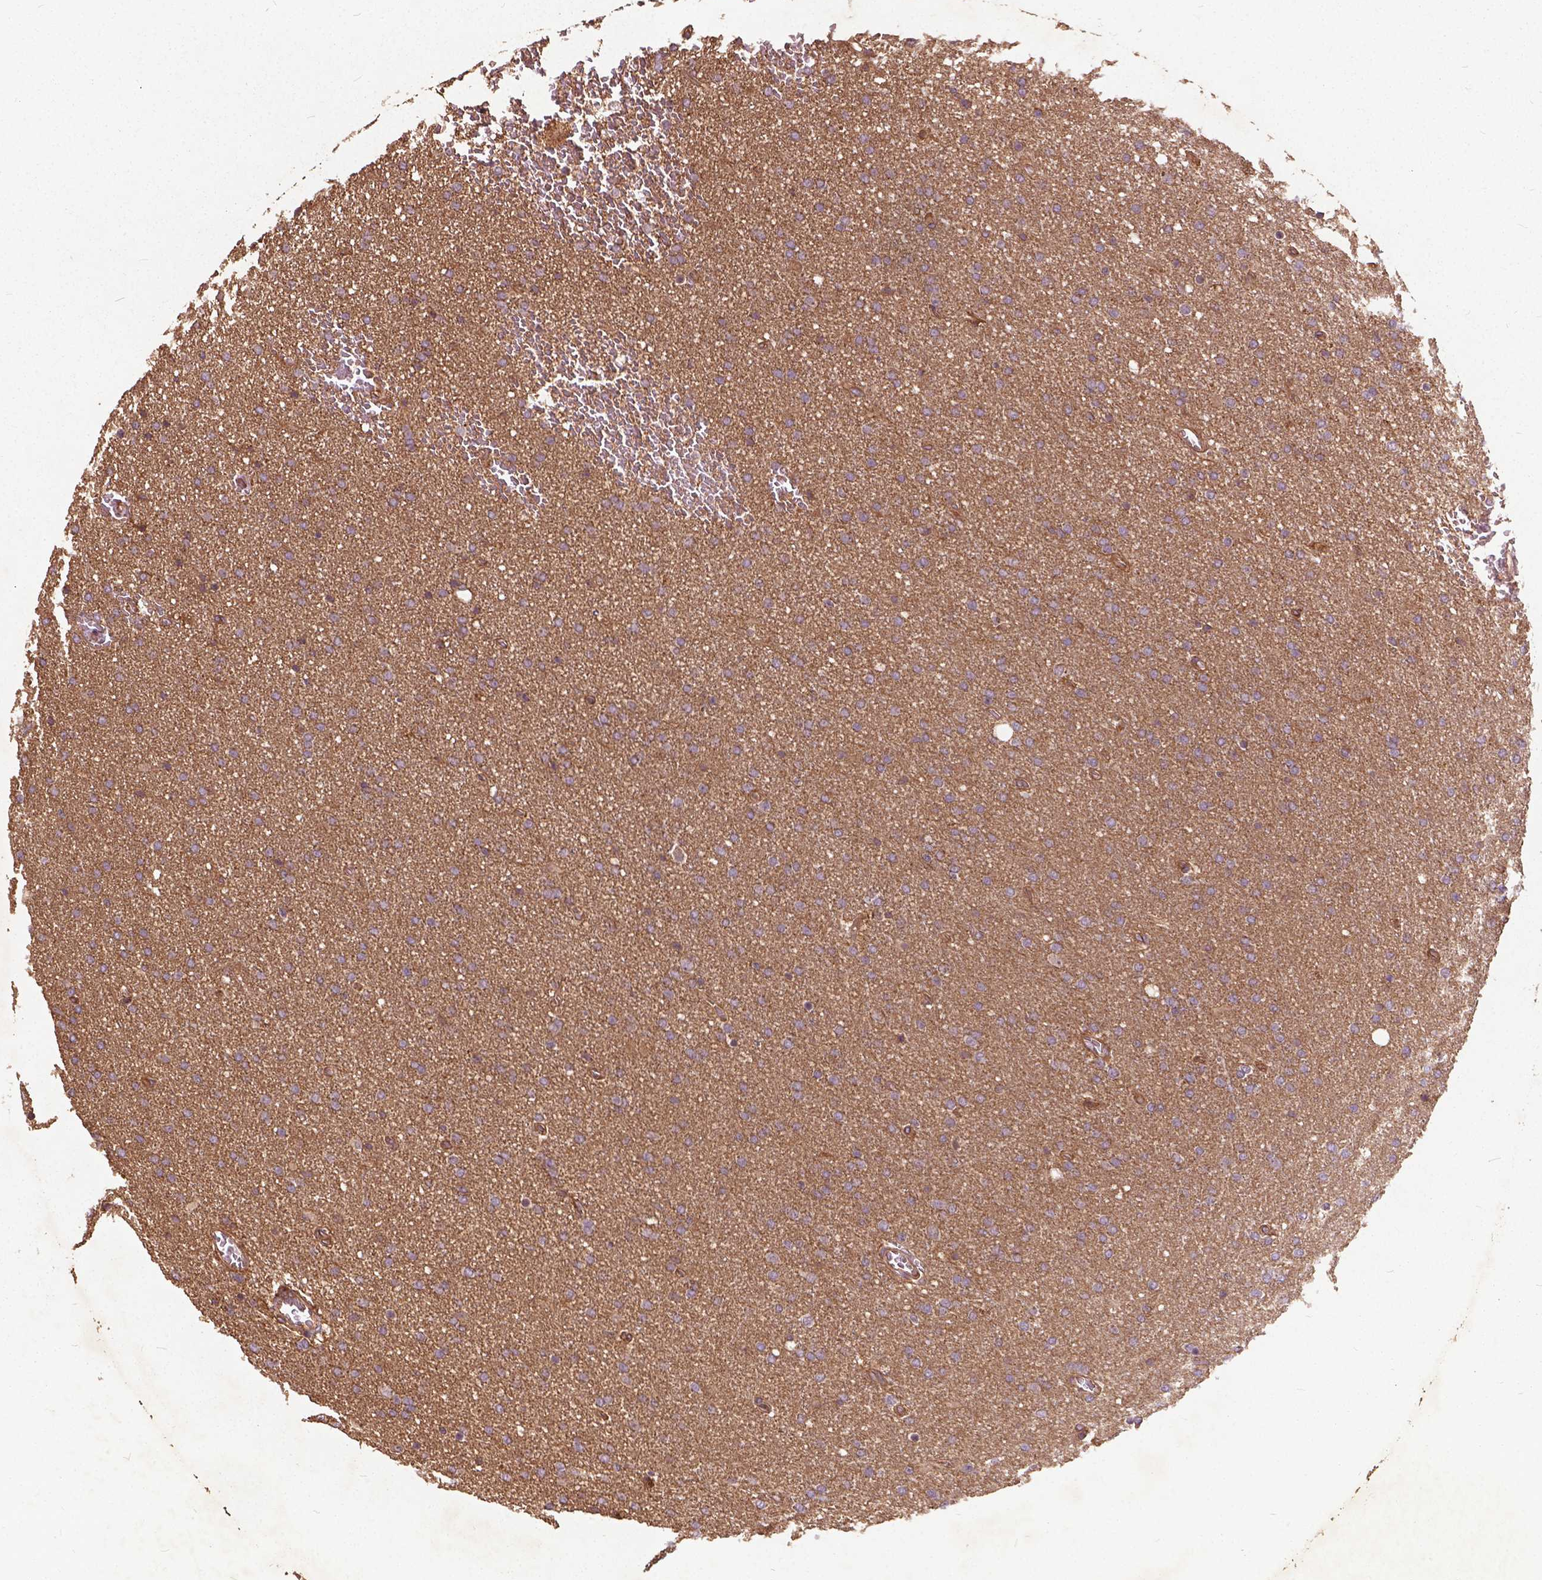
{"staining": {"intensity": "negative", "quantity": "none", "location": "none"}, "tissue": "glioma", "cell_type": "Tumor cells", "image_type": "cancer", "snomed": [{"axis": "morphology", "description": "Glioma, malignant, High grade"}, {"axis": "topography", "description": "Cerebral cortex"}], "caption": "This is an immunohistochemistry histopathology image of malignant glioma (high-grade). There is no staining in tumor cells.", "gene": "UBXN2A", "patient": {"sex": "male", "age": 70}}